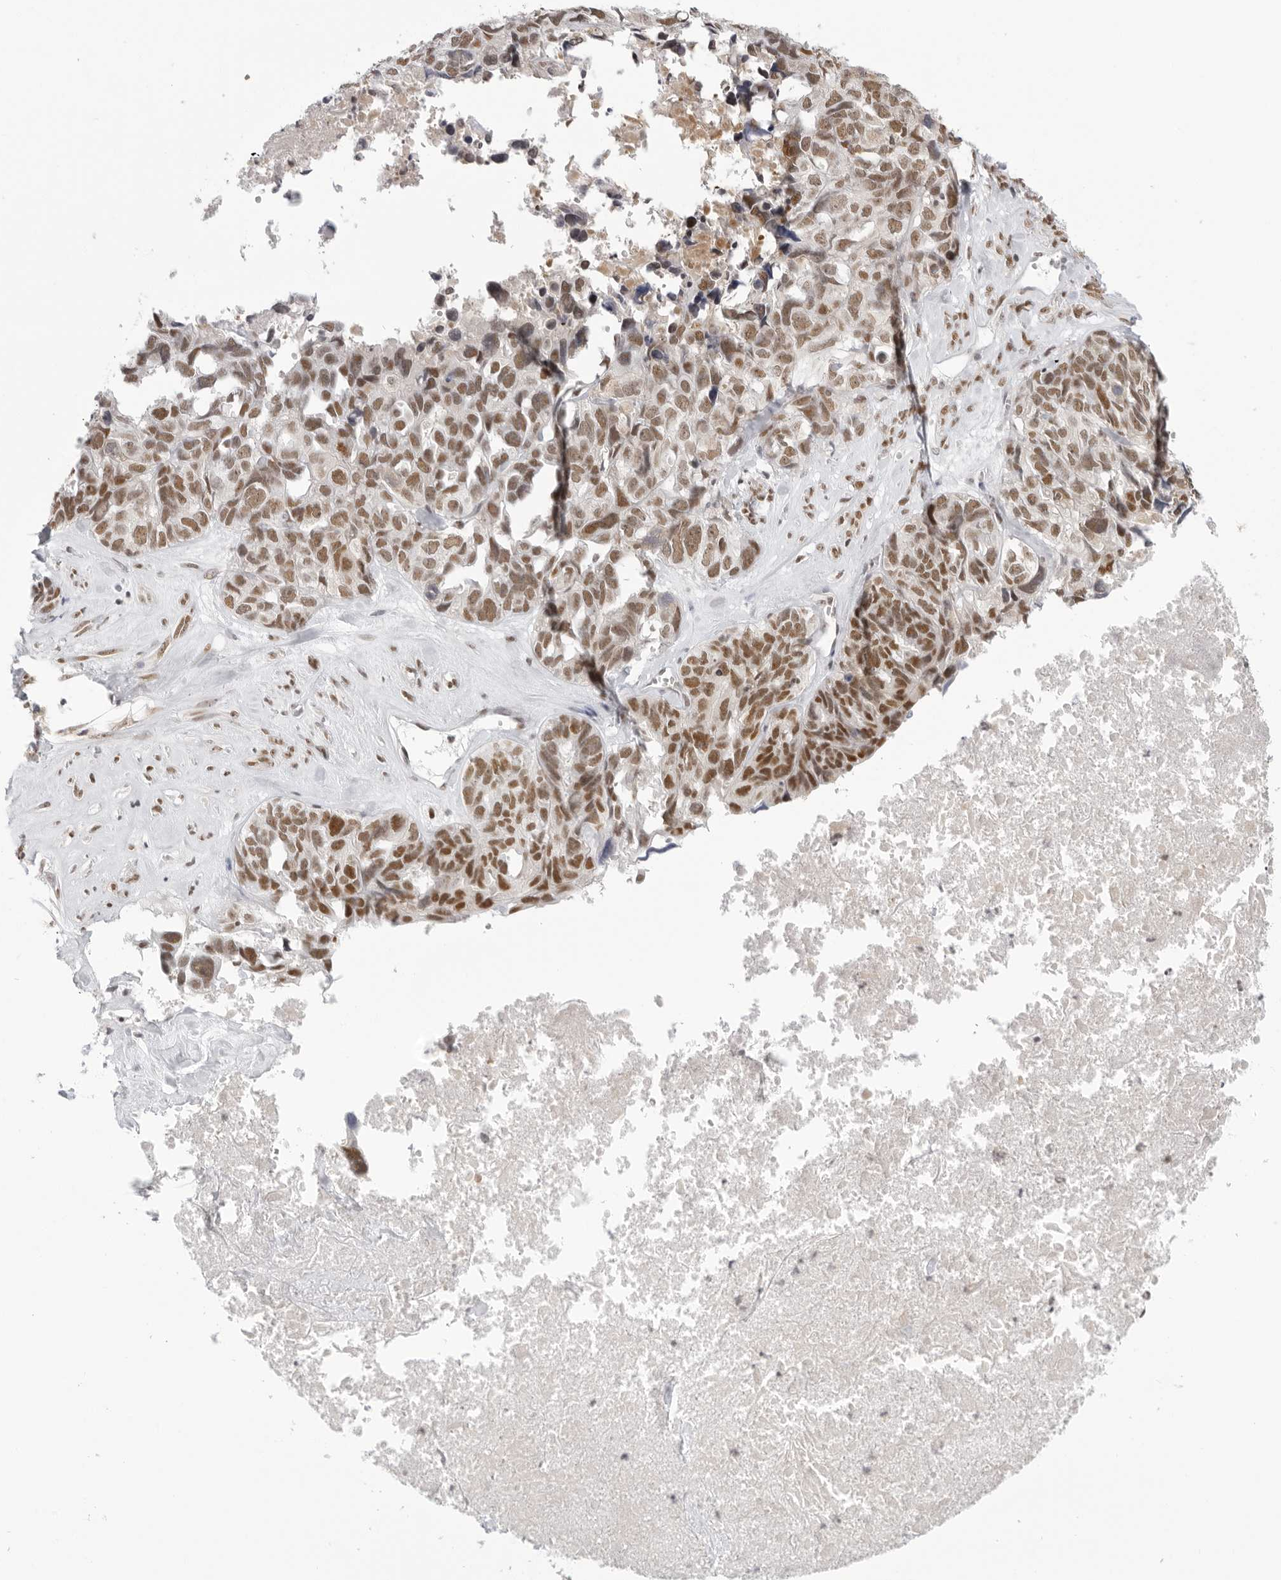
{"staining": {"intensity": "moderate", "quantity": ">75%", "location": "nuclear"}, "tissue": "ovarian cancer", "cell_type": "Tumor cells", "image_type": "cancer", "snomed": [{"axis": "morphology", "description": "Cystadenocarcinoma, serous, NOS"}, {"axis": "topography", "description": "Ovary"}], "caption": "The photomicrograph reveals a brown stain indicating the presence of a protein in the nuclear of tumor cells in ovarian cancer.", "gene": "RPA2", "patient": {"sex": "female", "age": 79}}